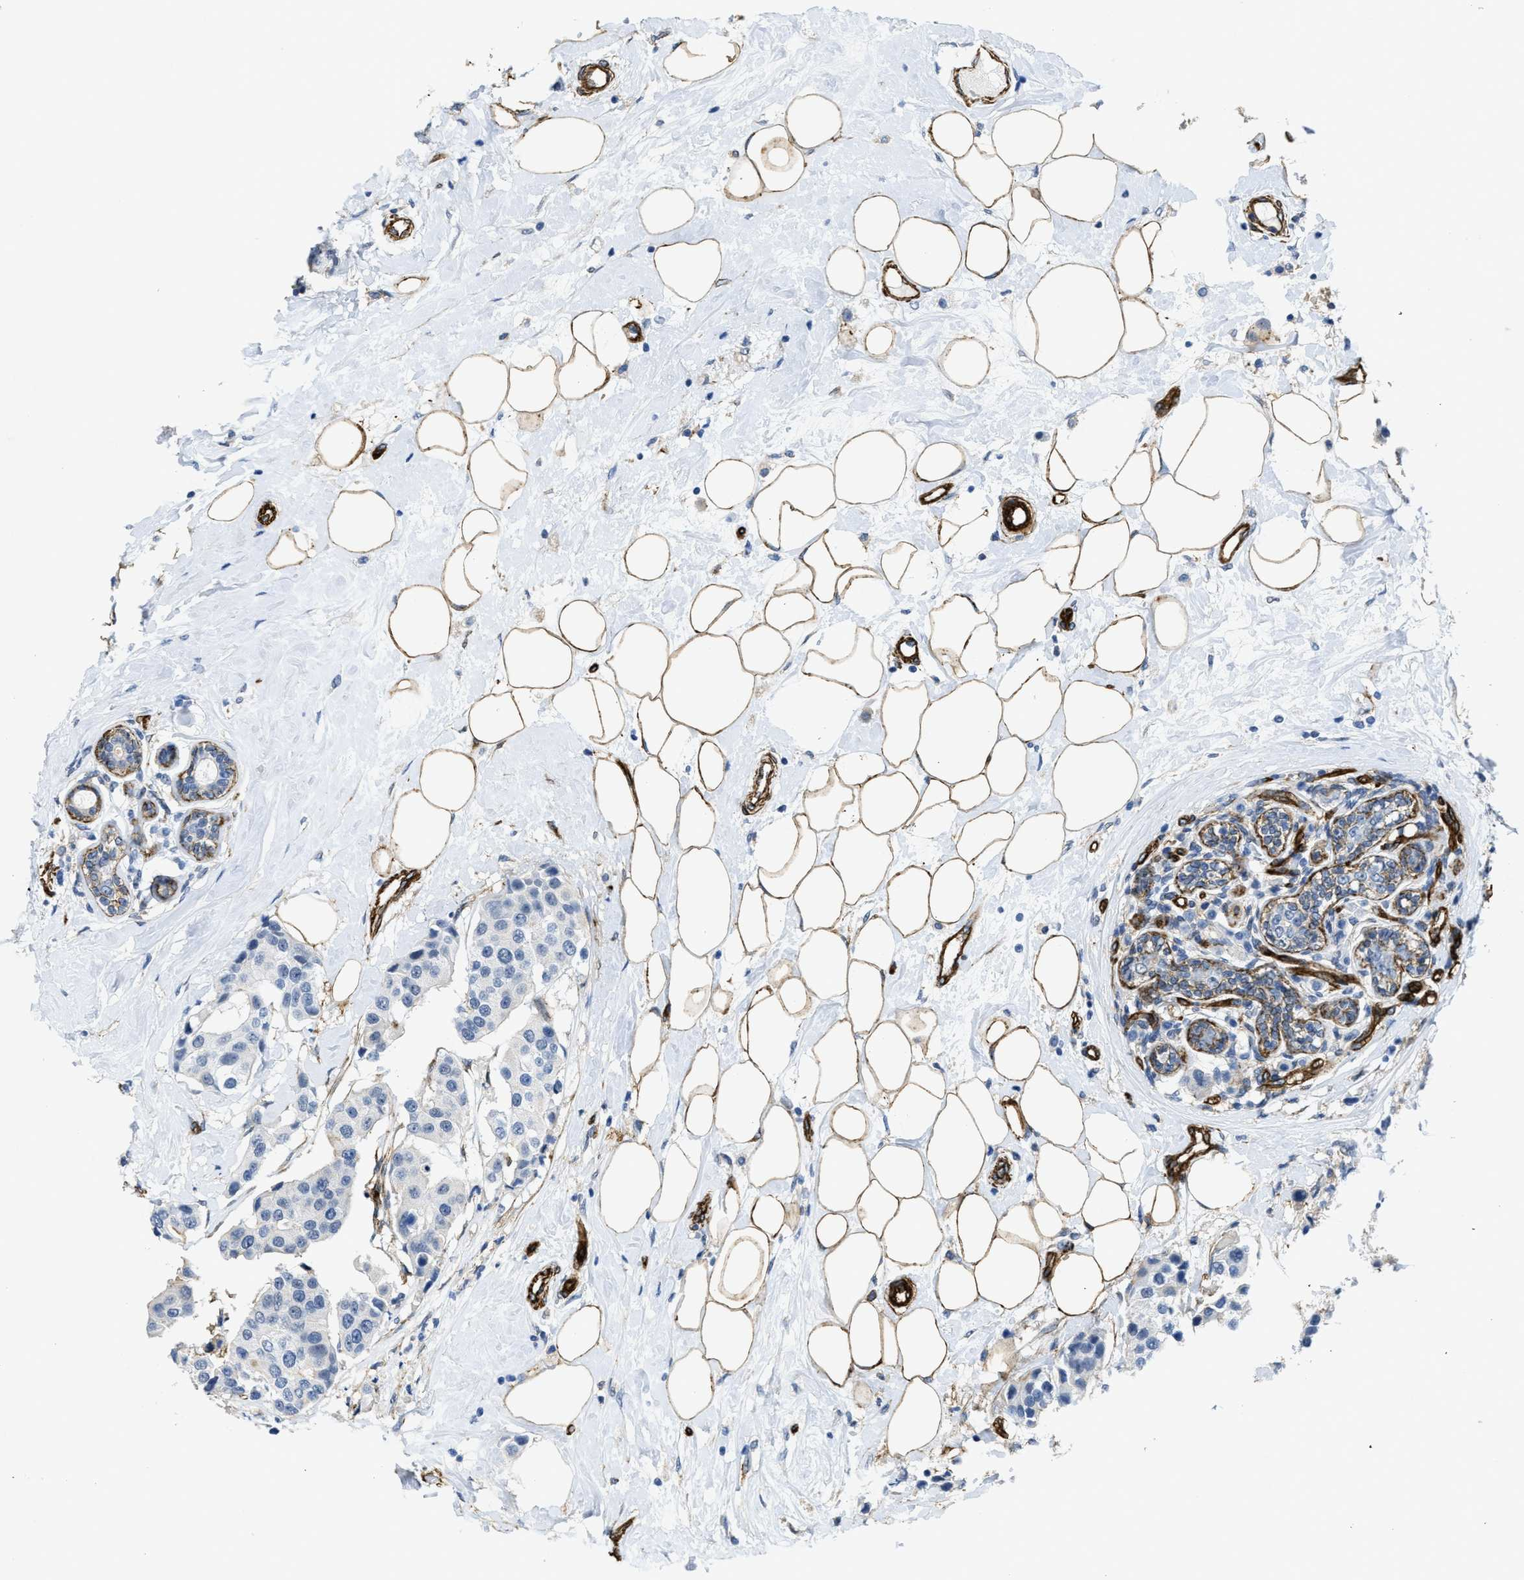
{"staining": {"intensity": "negative", "quantity": "none", "location": "none"}, "tissue": "breast cancer", "cell_type": "Tumor cells", "image_type": "cancer", "snomed": [{"axis": "morphology", "description": "Normal tissue, NOS"}, {"axis": "morphology", "description": "Duct carcinoma"}, {"axis": "topography", "description": "Breast"}], "caption": "Micrograph shows no significant protein staining in tumor cells of breast cancer.", "gene": "NAB1", "patient": {"sex": "female", "age": 39}}